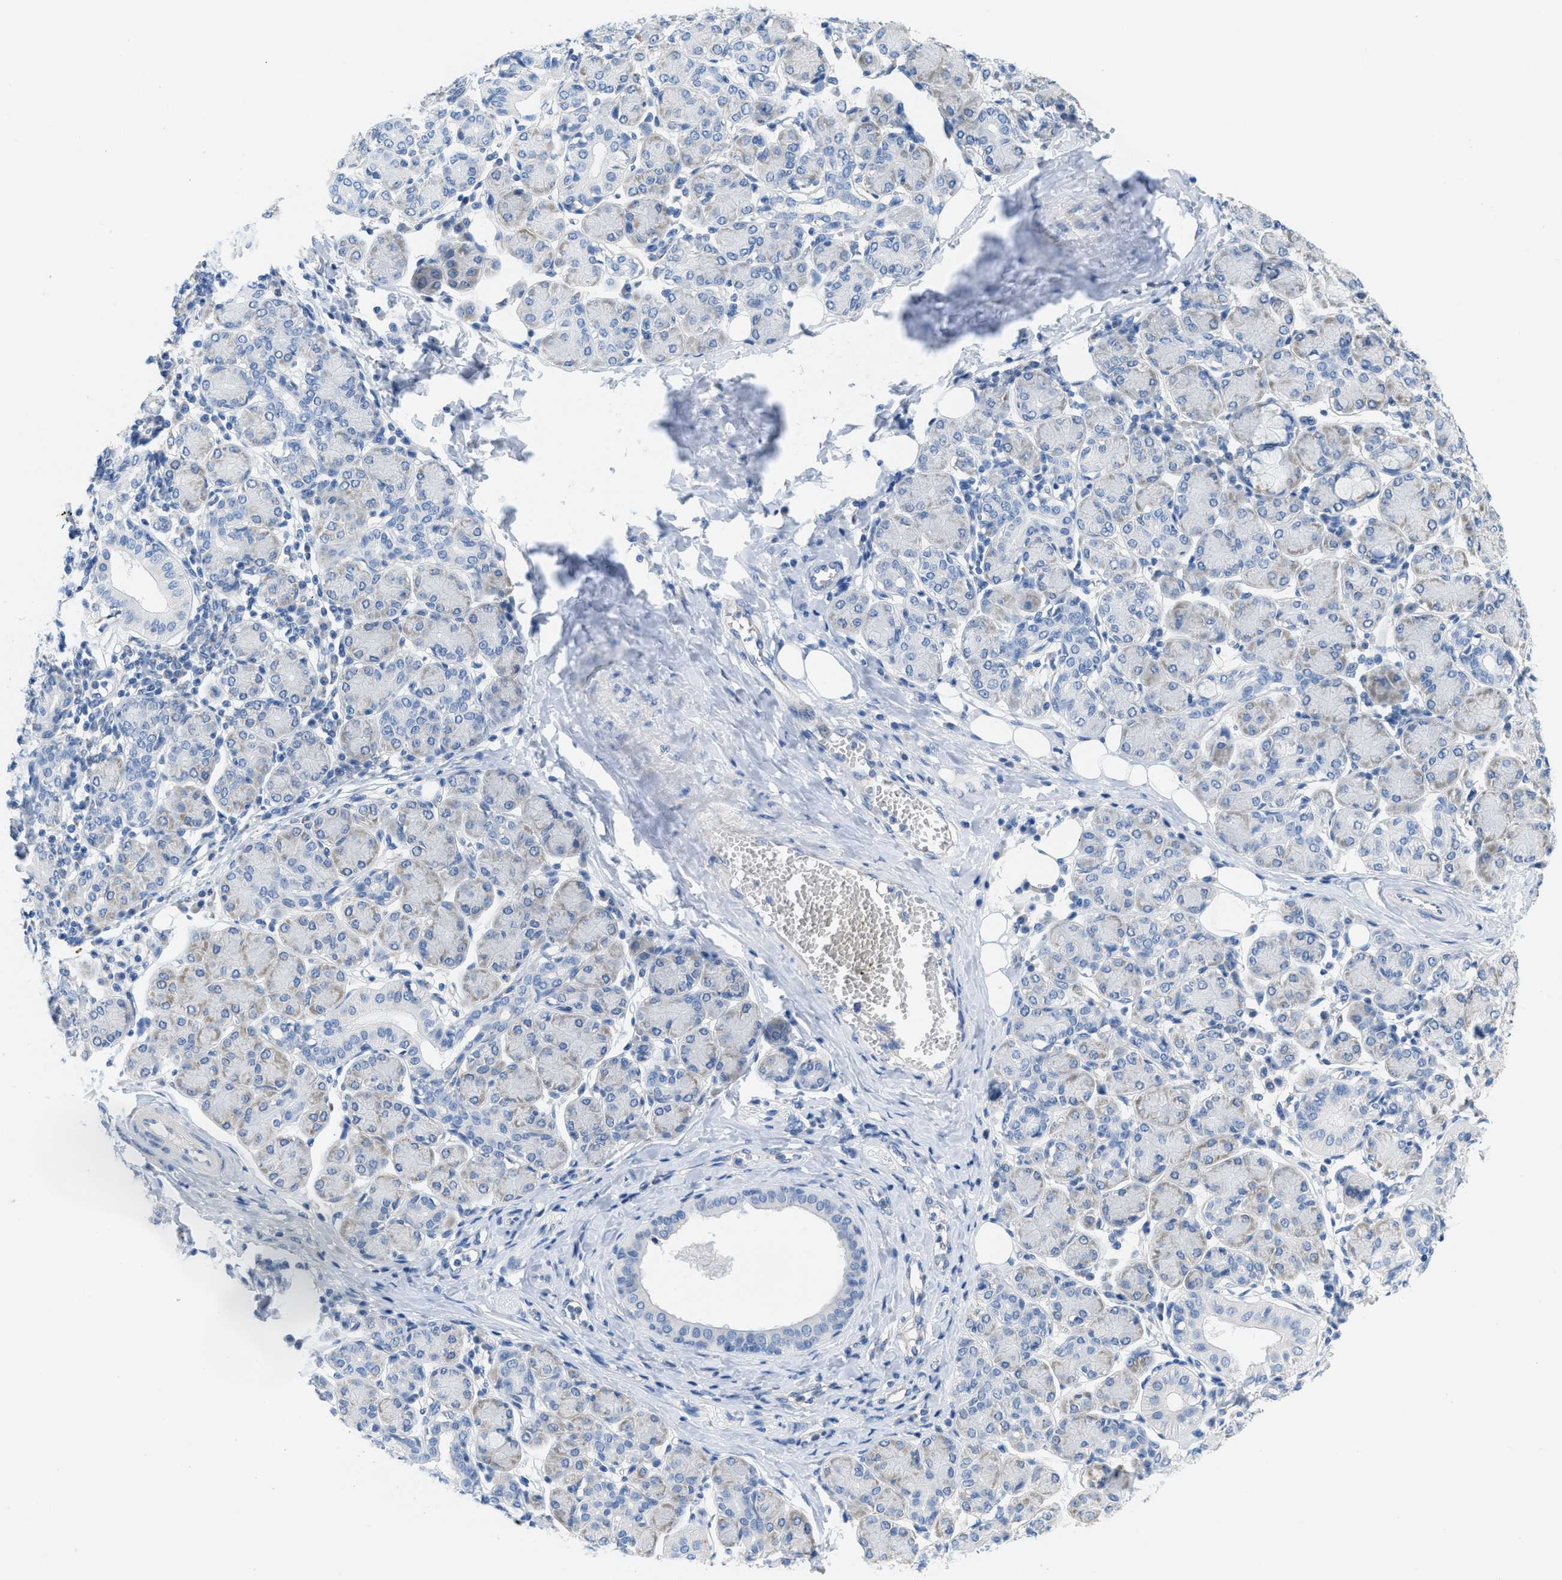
{"staining": {"intensity": "weak", "quantity": "25%-75%", "location": "cytoplasmic/membranous"}, "tissue": "salivary gland", "cell_type": "Glandular cells", "image_type": "normal", "snomed": [{"axis": "morphology", "description": "Normal tissue, NOS"}, {"axis": "morphology", "description": "Inflammation, NOS"}, {"axis": "topography", "description": "Lymph node"}, {"axis": "topography", "description": "Salivary gland"}], "caption": "DAB (3,3'-diaminobenzidine) immunohistochemical staining of benign salivary gland shows weak cytoplasmic/membranous protein staining in approximately 25%-75% of glandular cells.", "gene": "PTDSS1", "patient": {"sex": "male", "age": 3}}